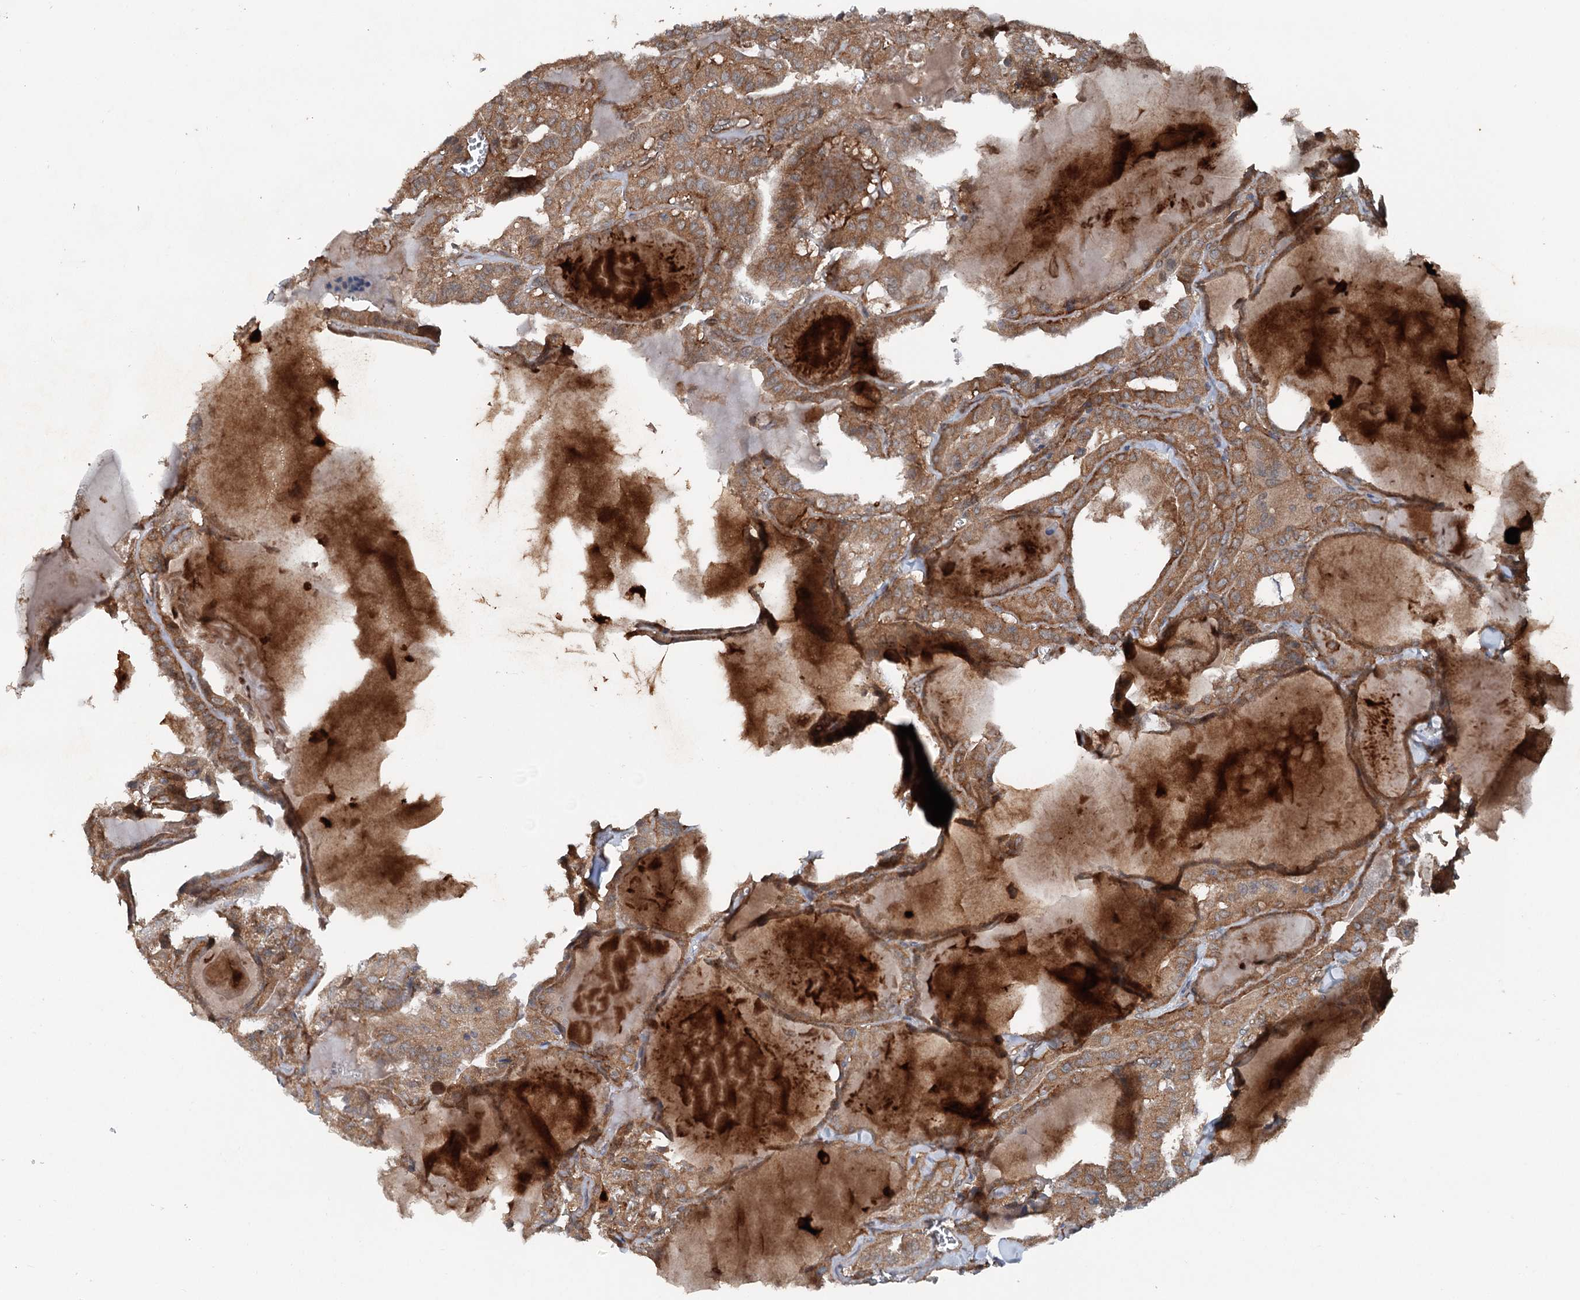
{"staining": {"intensity": "moderate", "quantity": ">75%", "location": "cytoplasmic/membranous"}, "tissue": "thyroid cancer", "cell_type": "Tumor cells", "image_type": "cancer", "snomed": [{"axis": "morphology", "description": "Papillary adenocarcinoma, NOS"}, {"axis": "topography", "description": "Thyroid gland"}], "caption": "Immunohistochemistry micrograph of thyroid cancer (papillary adenocarcinoma) stained for a protein (brown), which reveals medium levels of moderate cytoplasmic/membranous staining in approximately >75% of tumor cells.", "gene": "RNF214", "patient": {"sex": "male", "age": 52}}